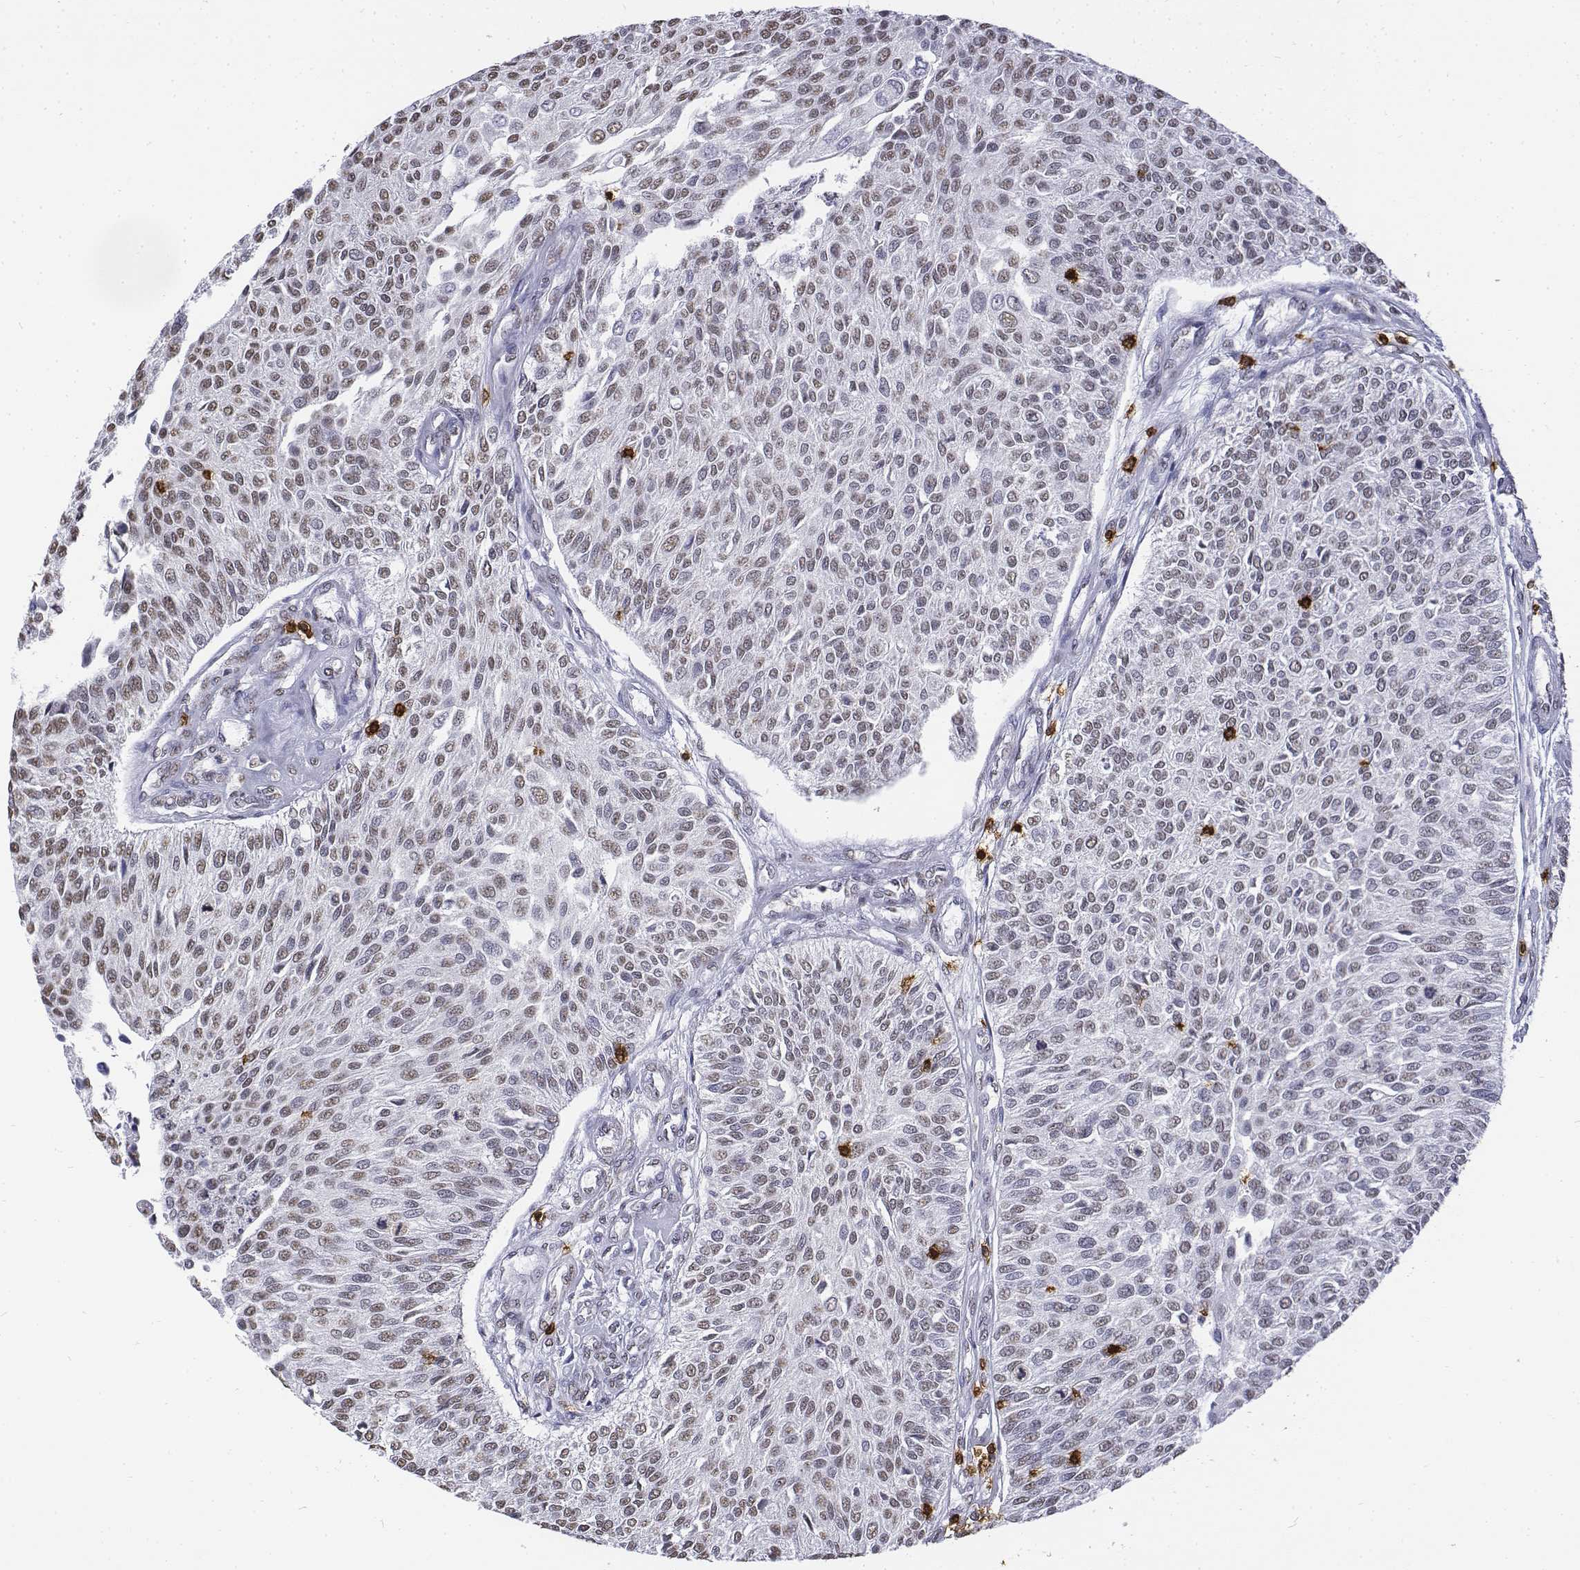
{"staining": {"intensity": "weak", "quantity": "25%-75%", "location": "nuclear"}, "tissue": "urothelial cancer", "cell_type": "Tumor cells", "image_type": "cancer", "snomed": [{"axis": "morphology", "description": "Urothelial carcinoma, NOS"}, {"axis": "topography", "description": "Urinary bladder"}], "caption": "Transitional cell carcinoma stained with immunohistochemistry displays weak nuclear staining in approximately 25%-75% of tumor cells.", "gene": "CD3E", "patient": {"sex": "male", "age": 55}}